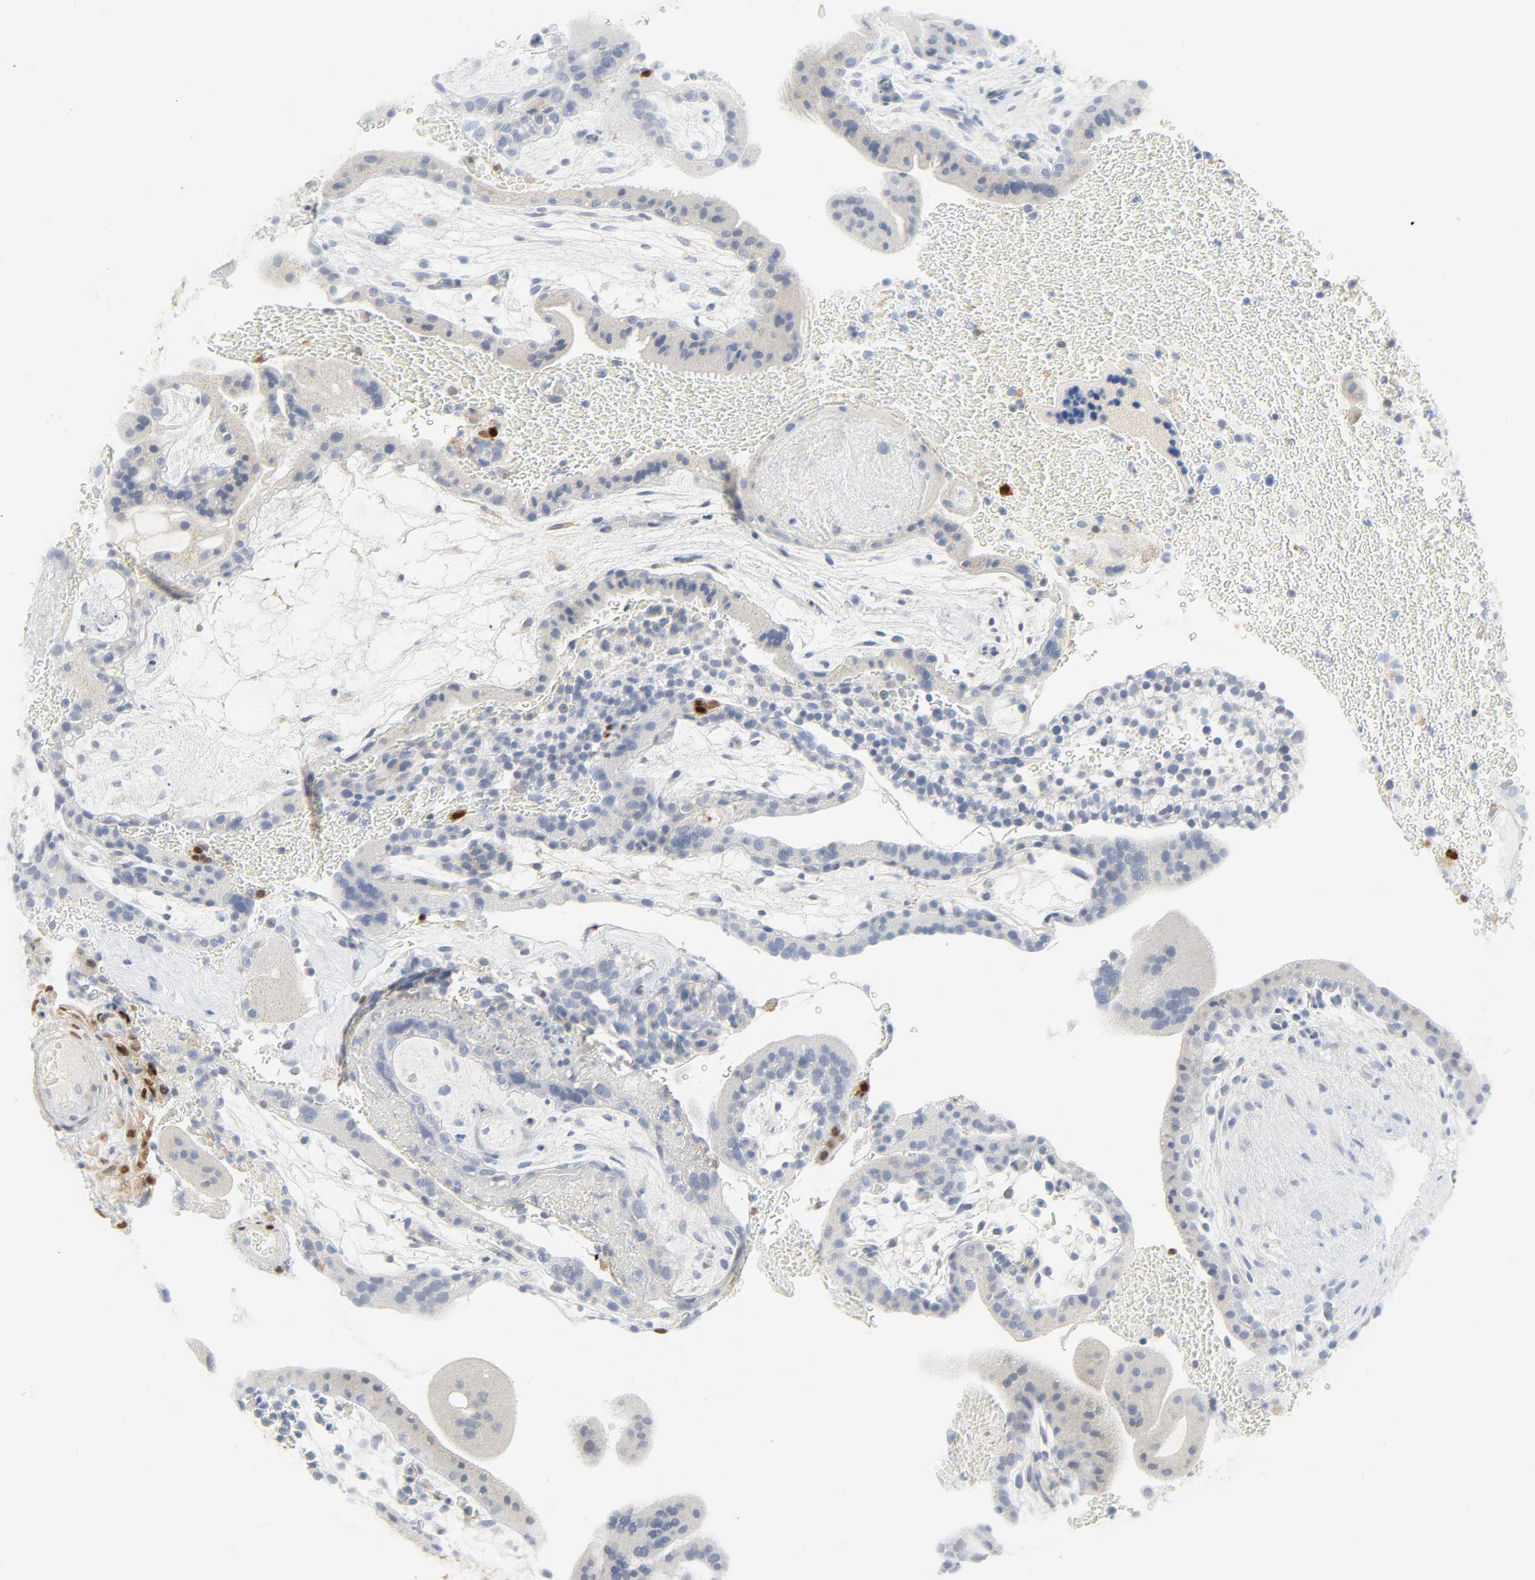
{"staining": {"intensity": "negative", "quantity": "none", "location": "none"}, "tissue": "placenta", "cell_type": "Trophoblastic cells", "image_type": "normal", "snomed": [{"axis": "morphology", "description": "Normal tissue, NOS"}, {"axis": "topography", "description": "Placenta"}], "caption": "High magnification brightfield microscopy of unremarkable placenta stained with DAB (3,3'-diaminobenzidine) (brown) and counterstained with hematoxylin (blue): trophoblastic cells show no significant positivity.", "gene": "ZBTB16", "patient": {"sex": "female", "age": 19}}